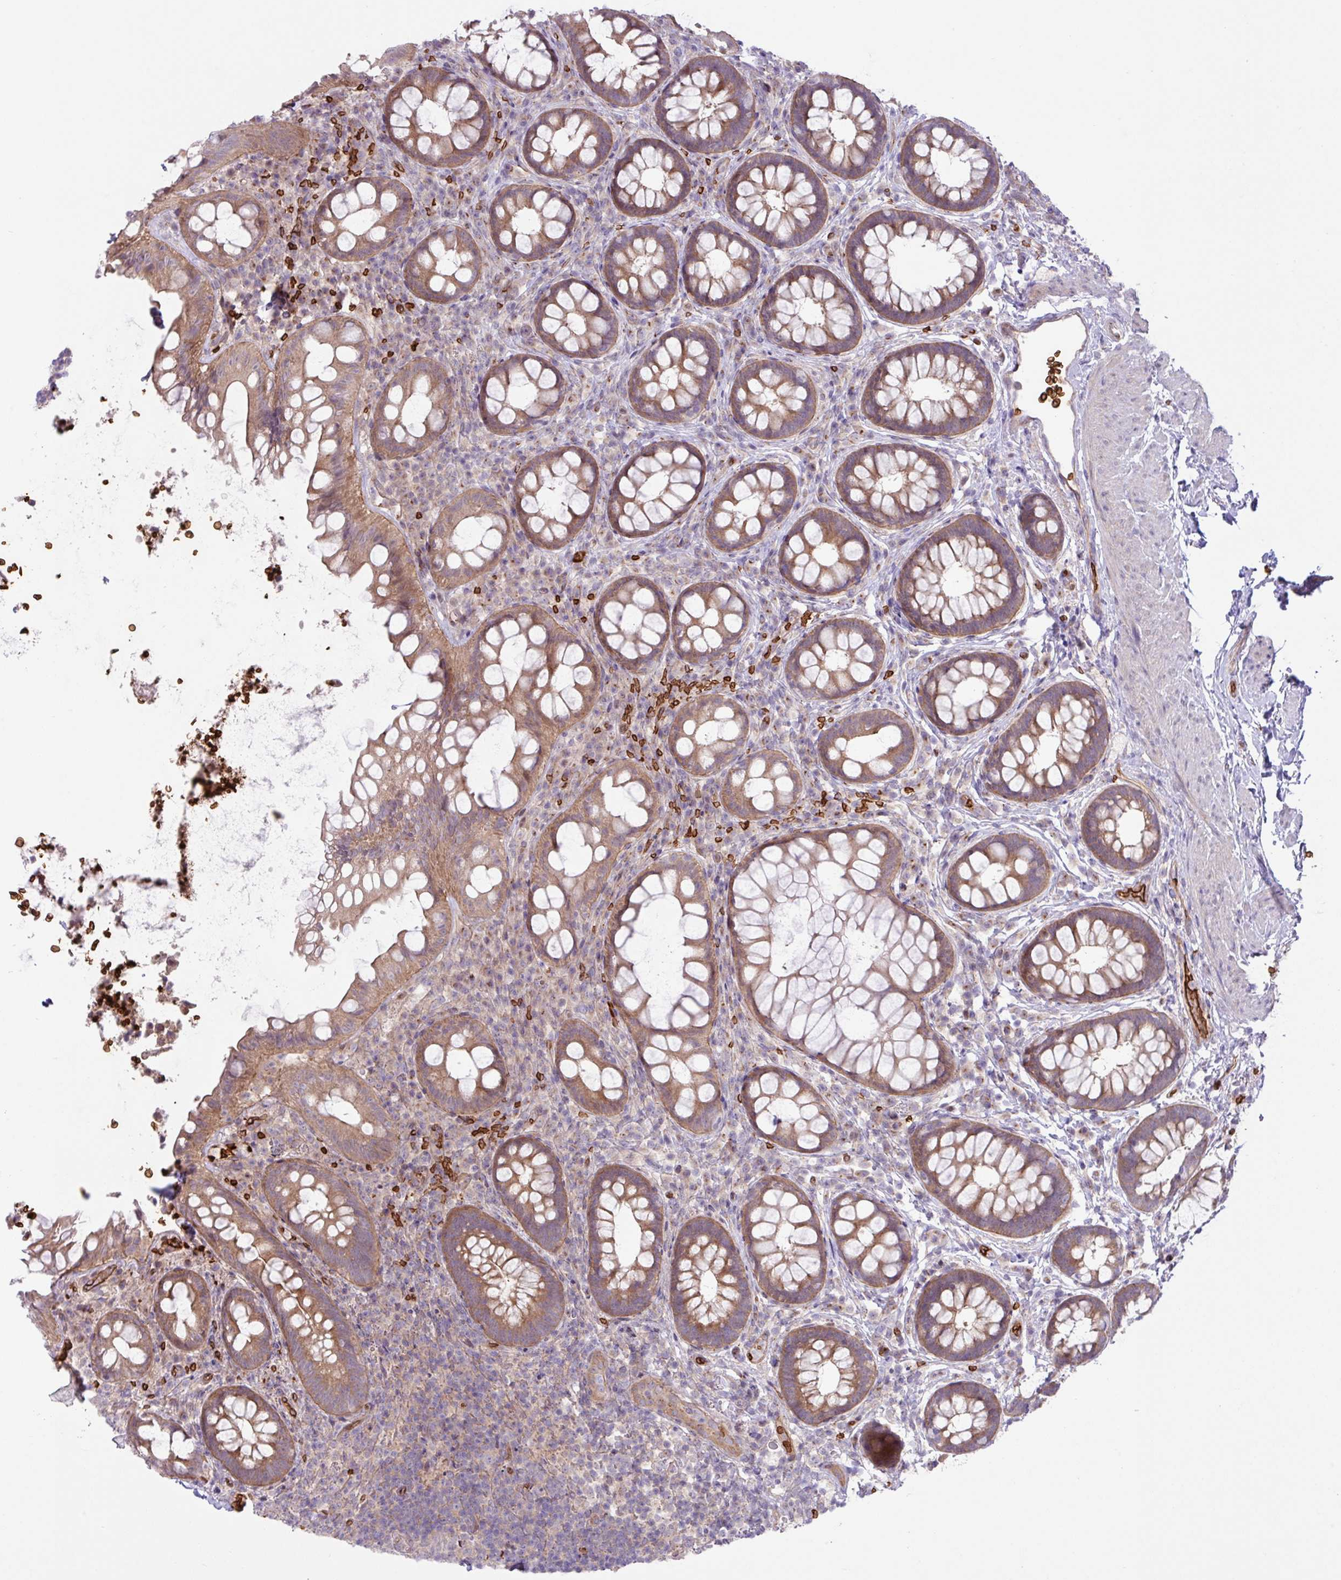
{"staining": {"intensity": "weak", "quantity": ">75%", "location": "cytoplasmic/membranous"}, "tissue": "rectum", "cell_type": "Glandular cells", "image_type": "normal", "snomed": [{"axis": "morphology", "description": "Normal tissue, NOS"}, {"axis": "topography", "description": "Rectum"}, {"axis": "topography", "description": "Peripheral nerve tissue"}], "caption": "The histopathology image exhibits immunohistochemical staining of unremarkable rectum. There is weak cytoplasmic/membranous positivity is present in approximately >75% of glandular cells.", "gene": "RAD21L1", "patient": {"sex": "female", "age": 69}}